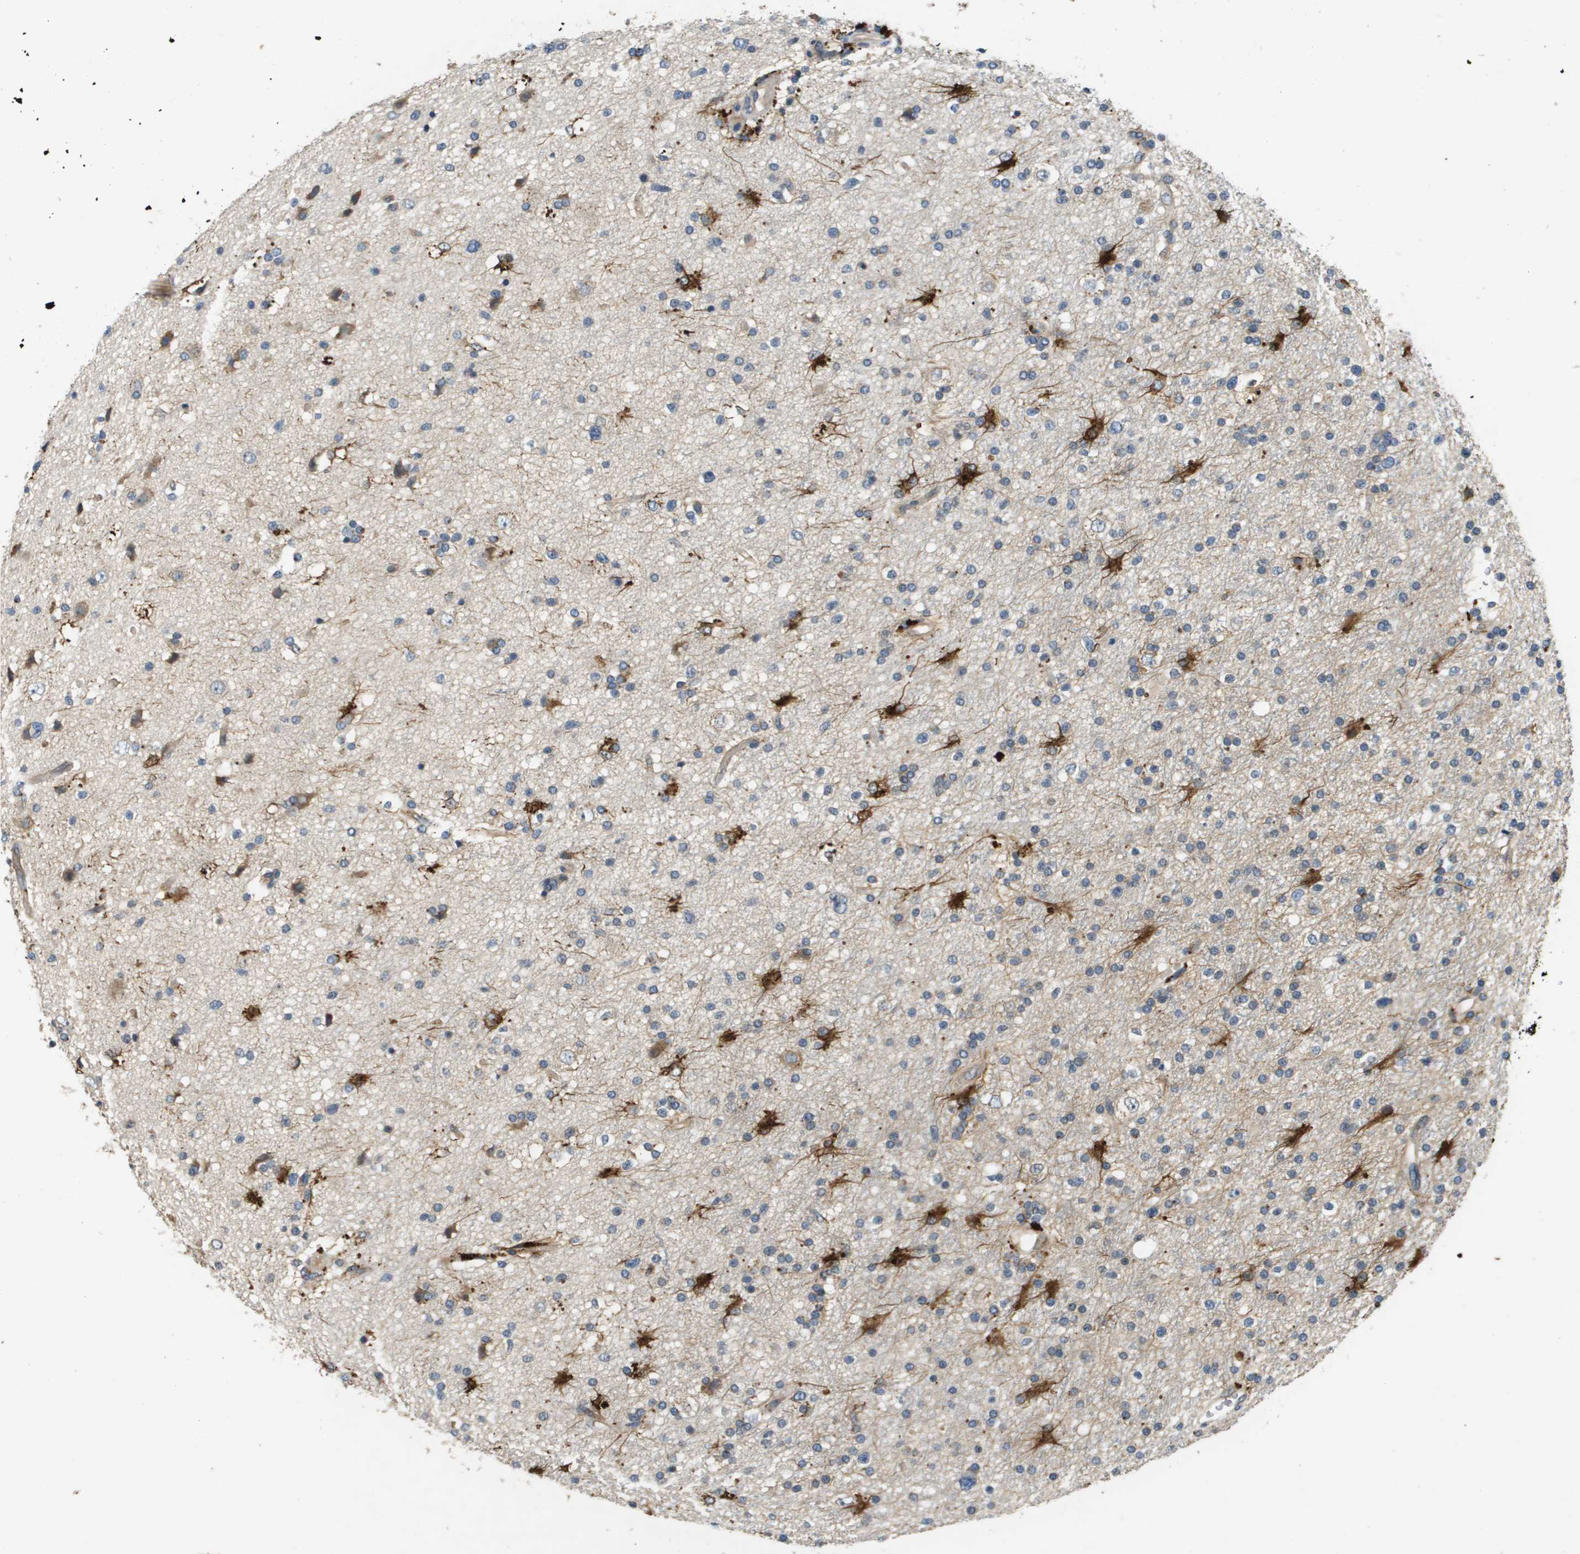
{"staining": {"intensity": "weak", "quantity": "<25%", "location": "cytoplasmic/membranous"}, "tissue": "glioma", "cell_type": "Tumor cells", "image_type": "cancer", "snomed": [{"axis": "morphology", "description": "Glioma, malignant, High grade"}, {"axis": "topography", "description": "Brain"}], "caption": "Tumor cells are negative for brown protein staining in malignant glioma (high-grade).", "gene": "PGAP3", "patient": {"sex": "male", "age": 33}}